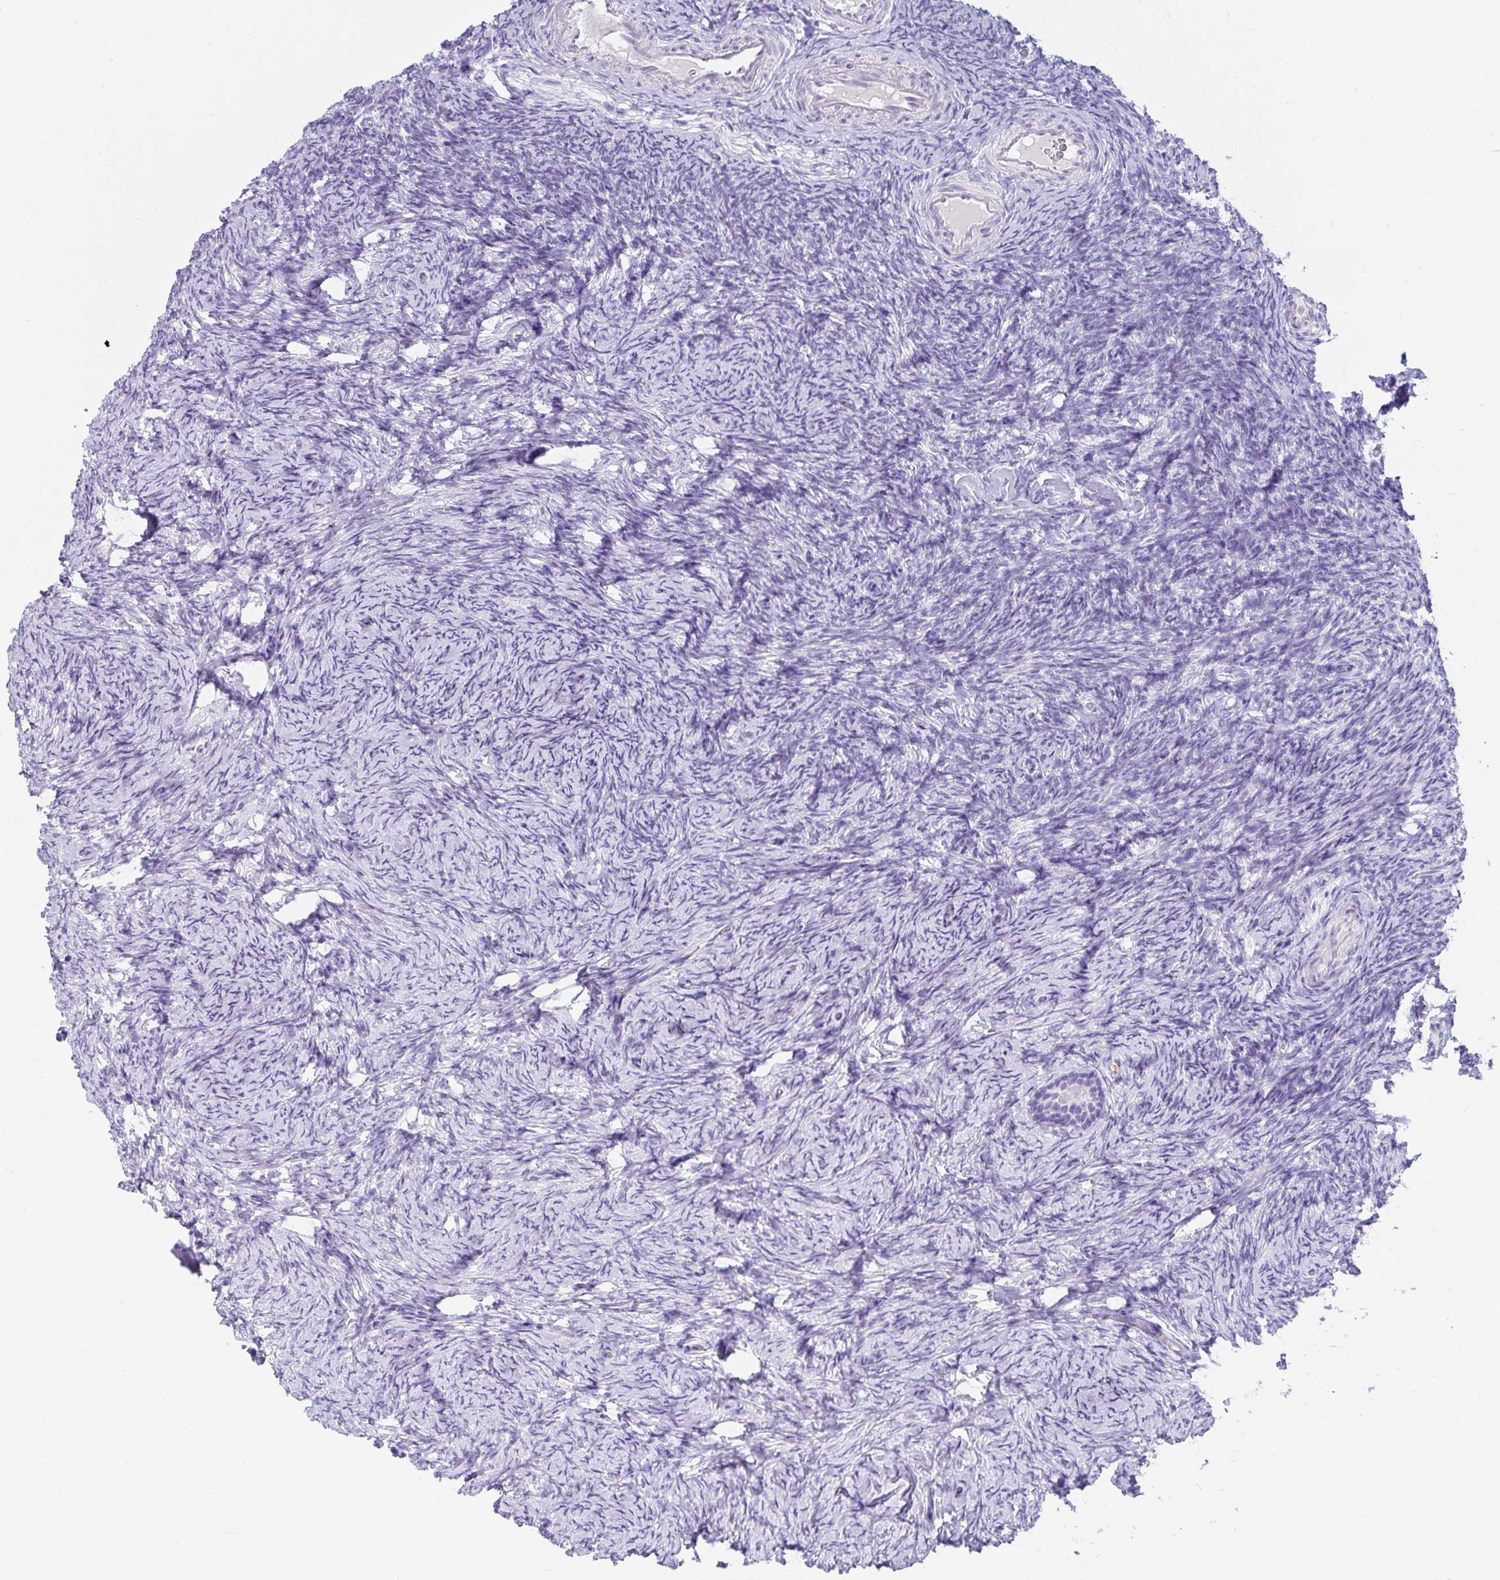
{"staining": {"intensity": "negative", "quantity": "none", "location": "none"}, "tissue": "ovary", "cell_type": "Follicle cells", "image_type": "normal", "snomed": [{"axis": "morphology", "description": "Normal tissue, NOS"}, {"axis": "topography", "description": "Ovary"}], "caption": "Ovary stained for a protein using immunohistochemistry exhibits no positivity follicle cells.", "gene": "INTS5", "patient": {"sex": "female", "age": 34}}